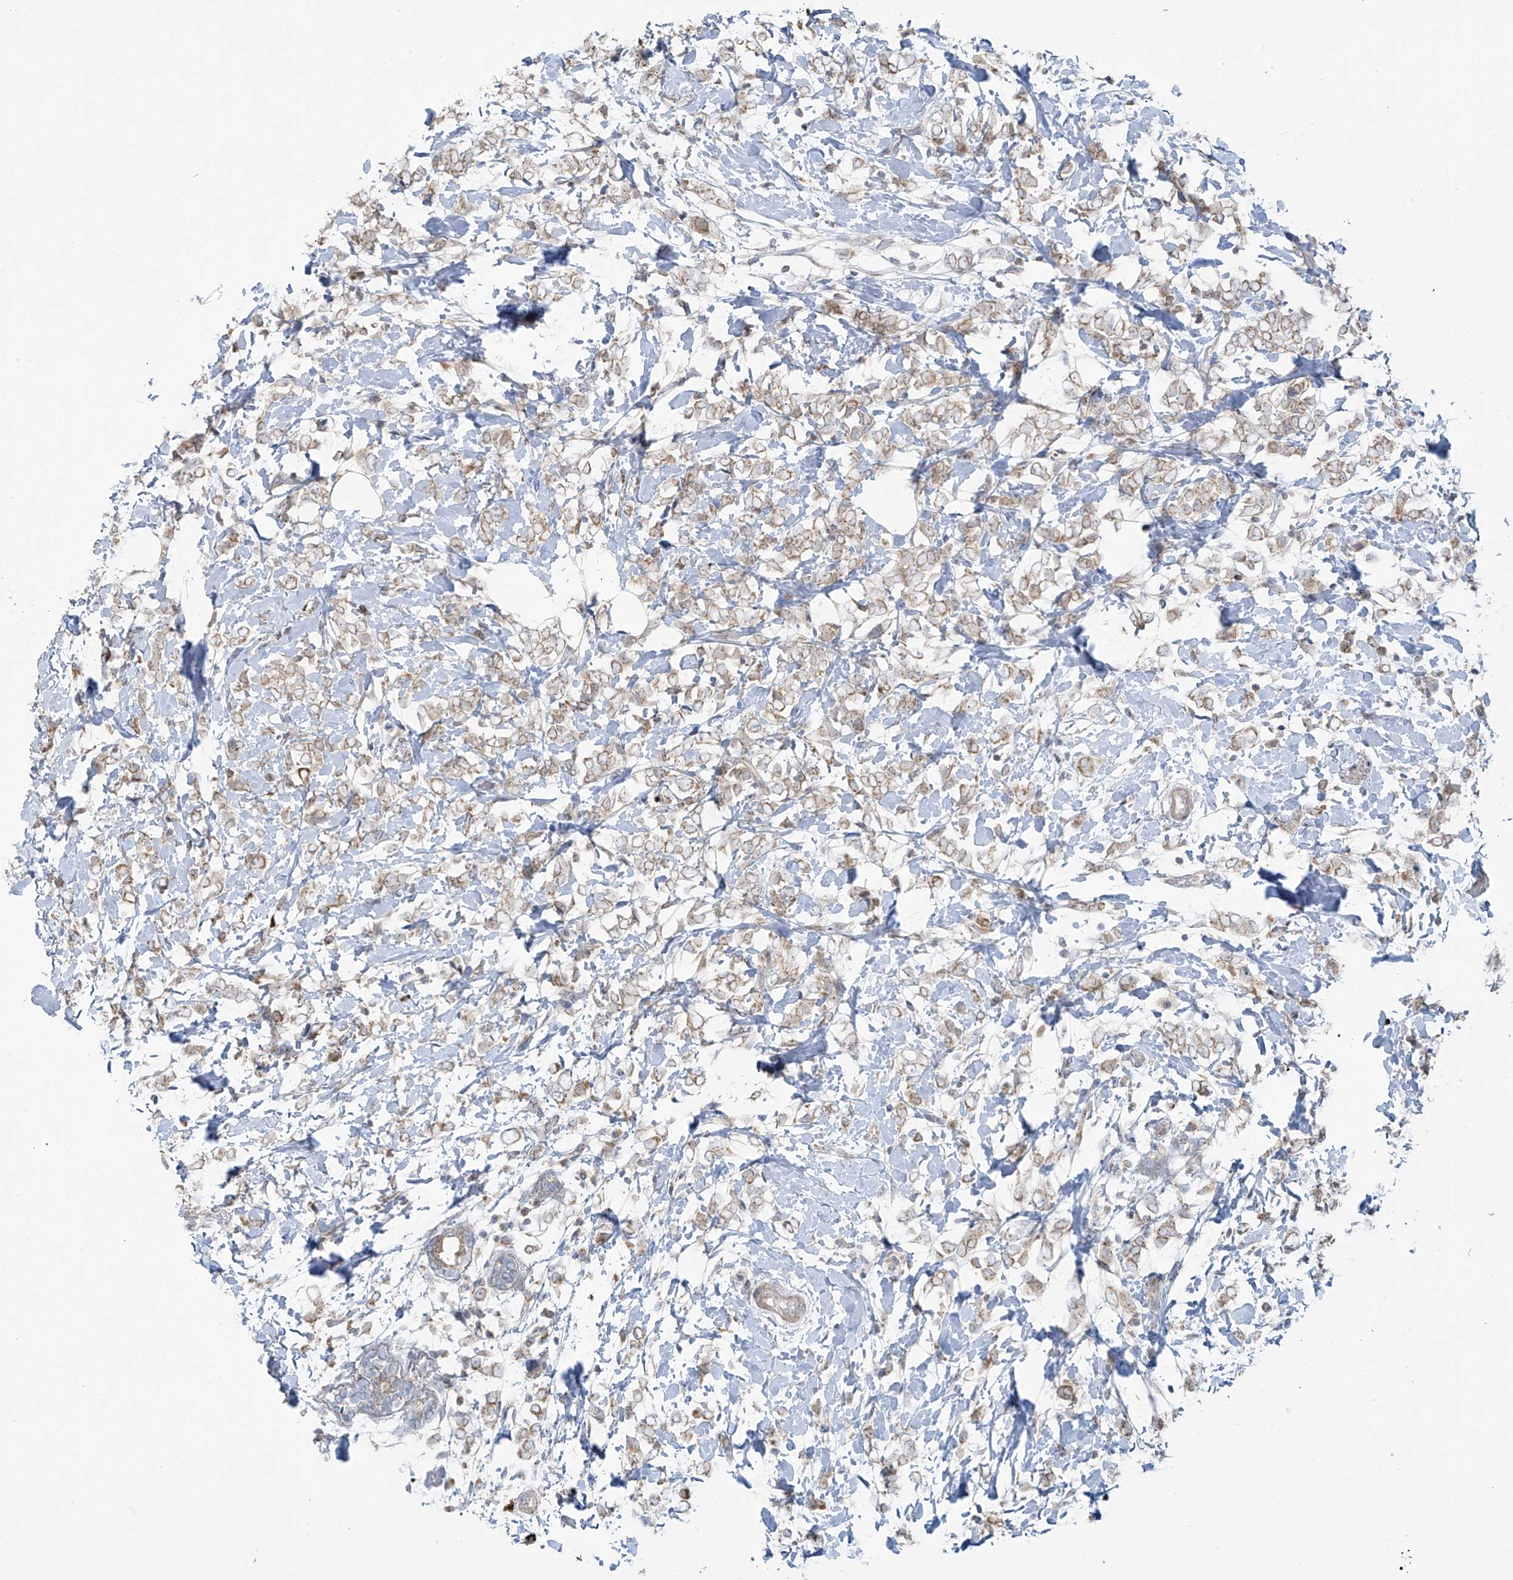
{"staining": {"intensity": "weak", "quantity": "25%-75%", "location": "cytoplasmic/membranous"}, "tissue": "breast cancer", "cell_type": "Tumor cells", "image_type": "cancer", "snomed": [{"axis": "morphology", "description": "Normal tissue, NOS"}, {"axis": "morphology", "description": "Lobular carcinoma"}, {"axis": "topography", "description": "Breast"}], "caption": "Breast lobular carcinoma stained for a protein (brown) demonstrates weak cytoplasmic/membranous positive expression in about 25%-75% of tumor cells.", "gene": "HDDC2", "patient": {"sex": "female", "age": 47}}